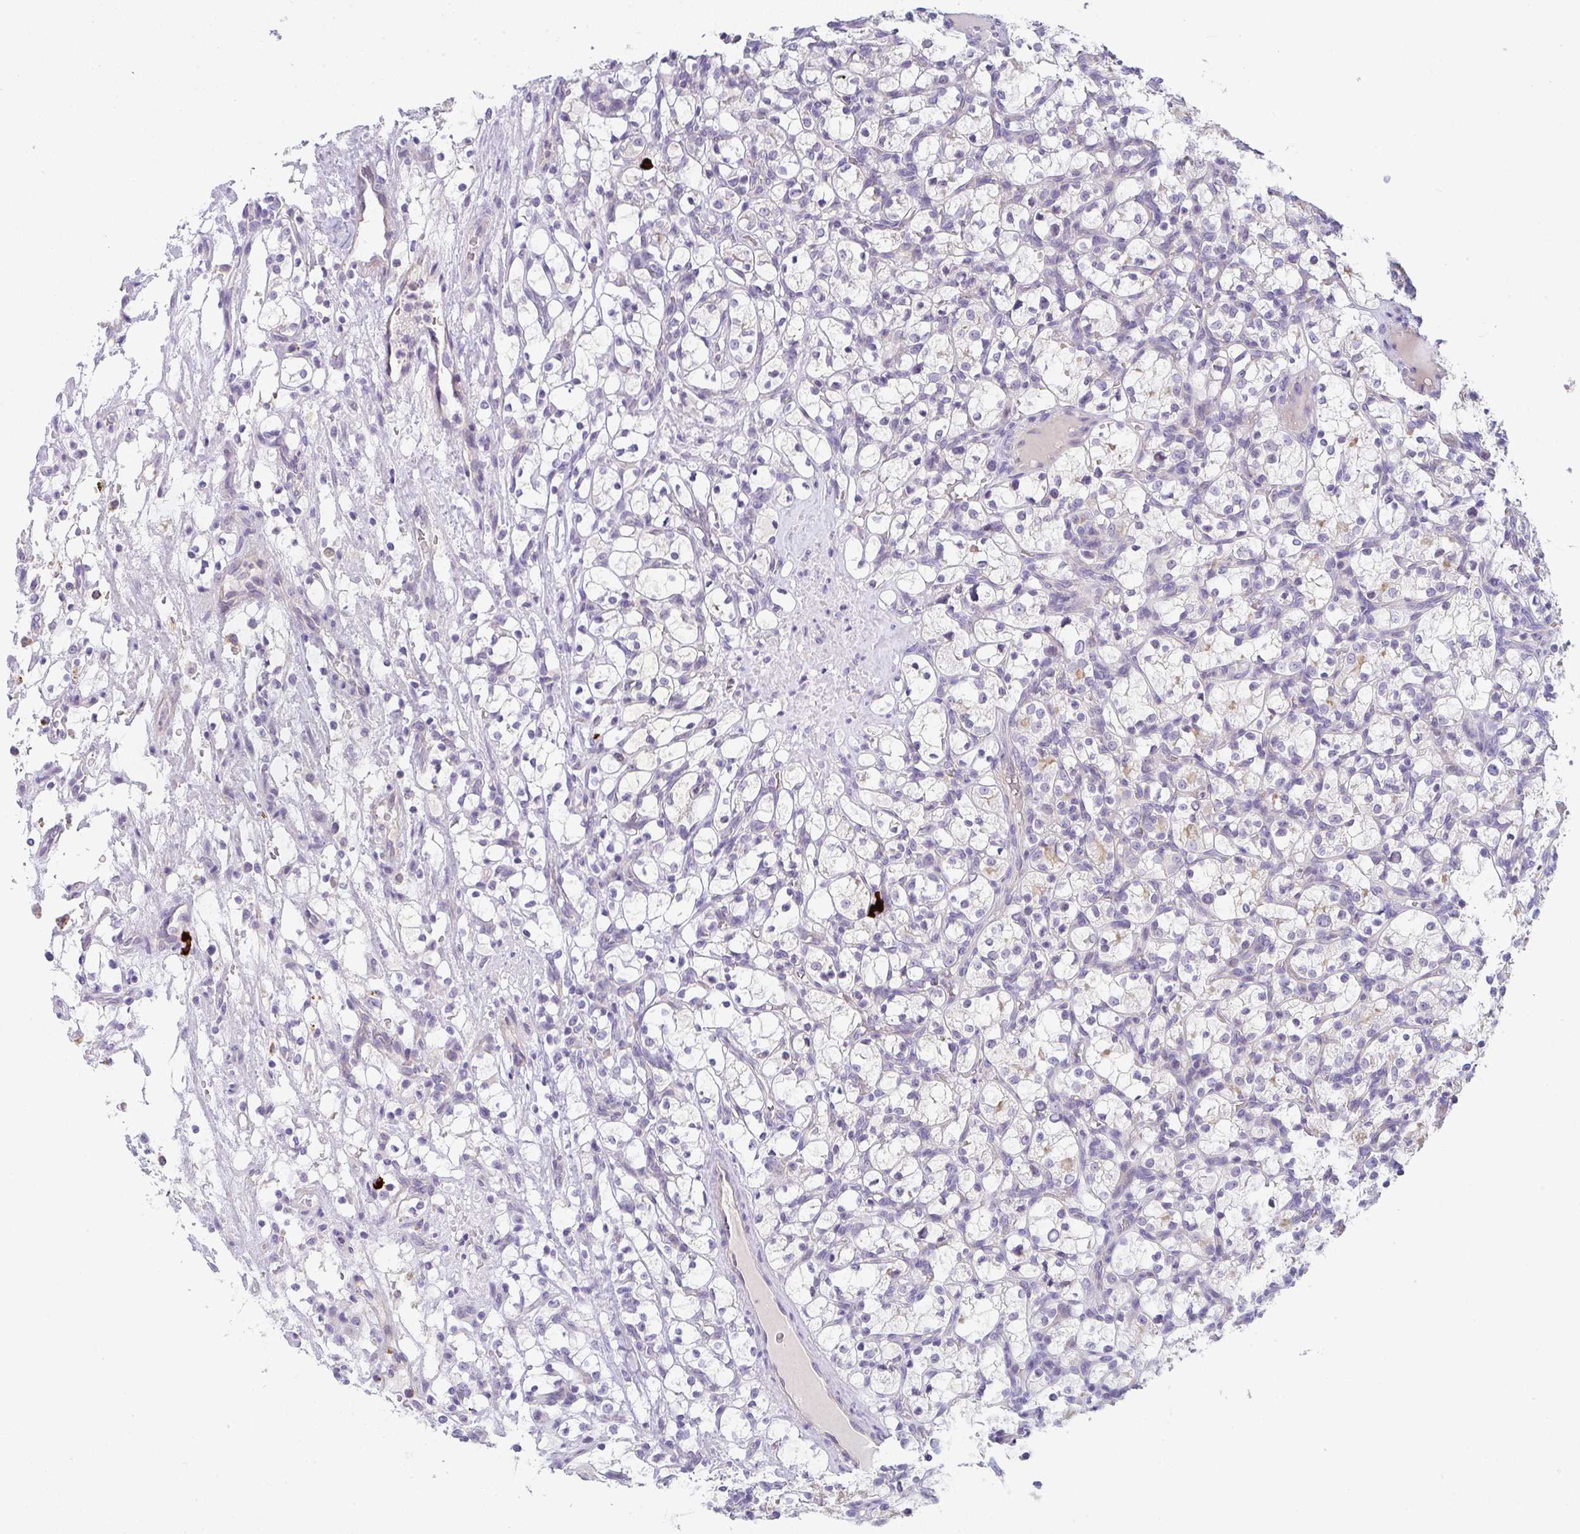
{"staining": {"intensity": "negative", "quantity": "none", "location": "none"}, "tissue": "renal cancer", "cell_type": "Tumor cells", "image_type": "cancer", "snomed": [{"axis": "morphology", "description": "Adenocarcinoma, NOS"}, {"axis": "topography", "description": "Kidney"}], "caption": "High power microscopy image of an immunohistochemistry histopathology image of adenocarcinoma (renal), revealing no significant expression in tumor cells.", "gene": "CACNA1S", "patient": {"sex": "female", "age": 69}}